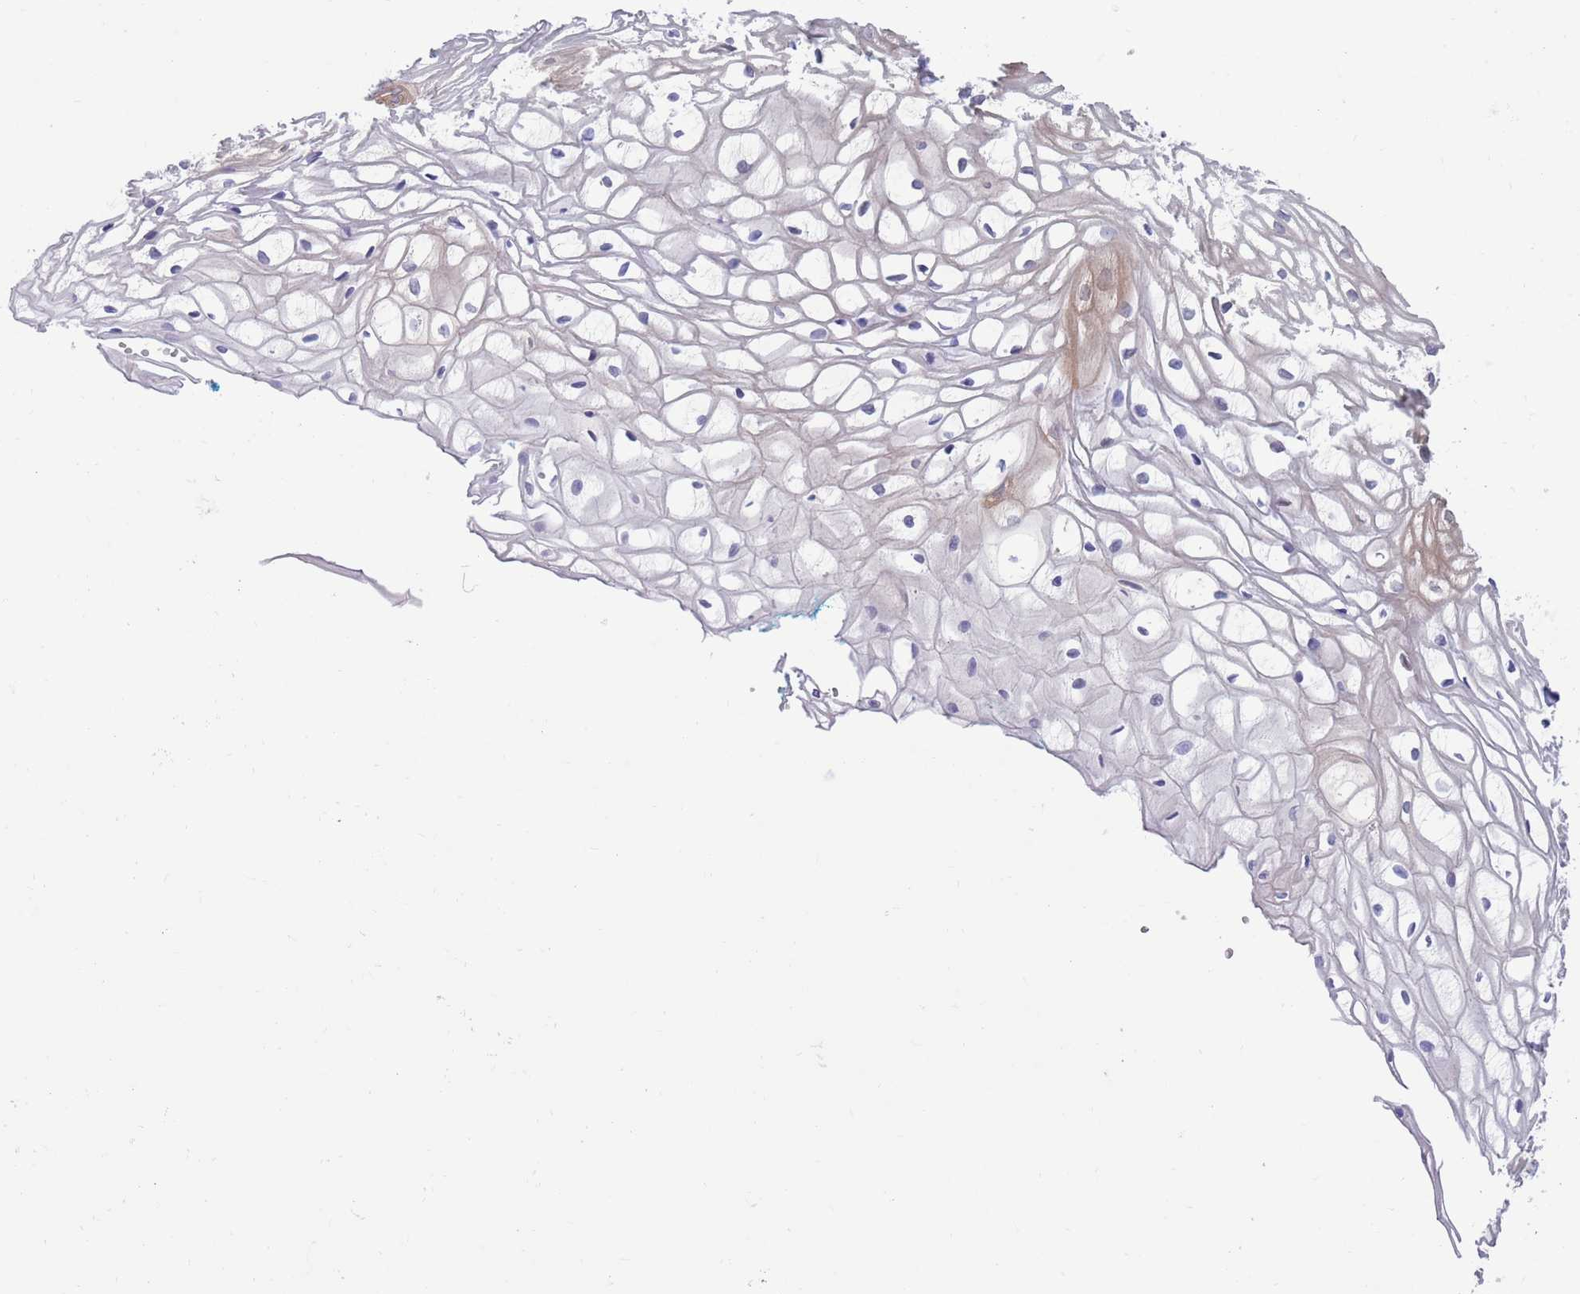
{"staining": {"intensity": "moderate", "quantity": "25%-75%", "location": "cytoplasmic/membranous"}, "tissue": "vagina", "cell_type": "Squamous epithelial cells", "image_type": "normal", "snomed": [{"axis": "morphology", "description": "Normal tissue, NOS"}, {"axis": "topography", "description": "Vagina"}], "caption": "This histopathology image displays immunohistochemistry staining of benign vagina, with medium moderate cytoplasmic/membranous staining in about 25%-75% of squamous epithelial cells.", "gene": "KLHL29", "patient": {"sex": "female", "age": 34}}